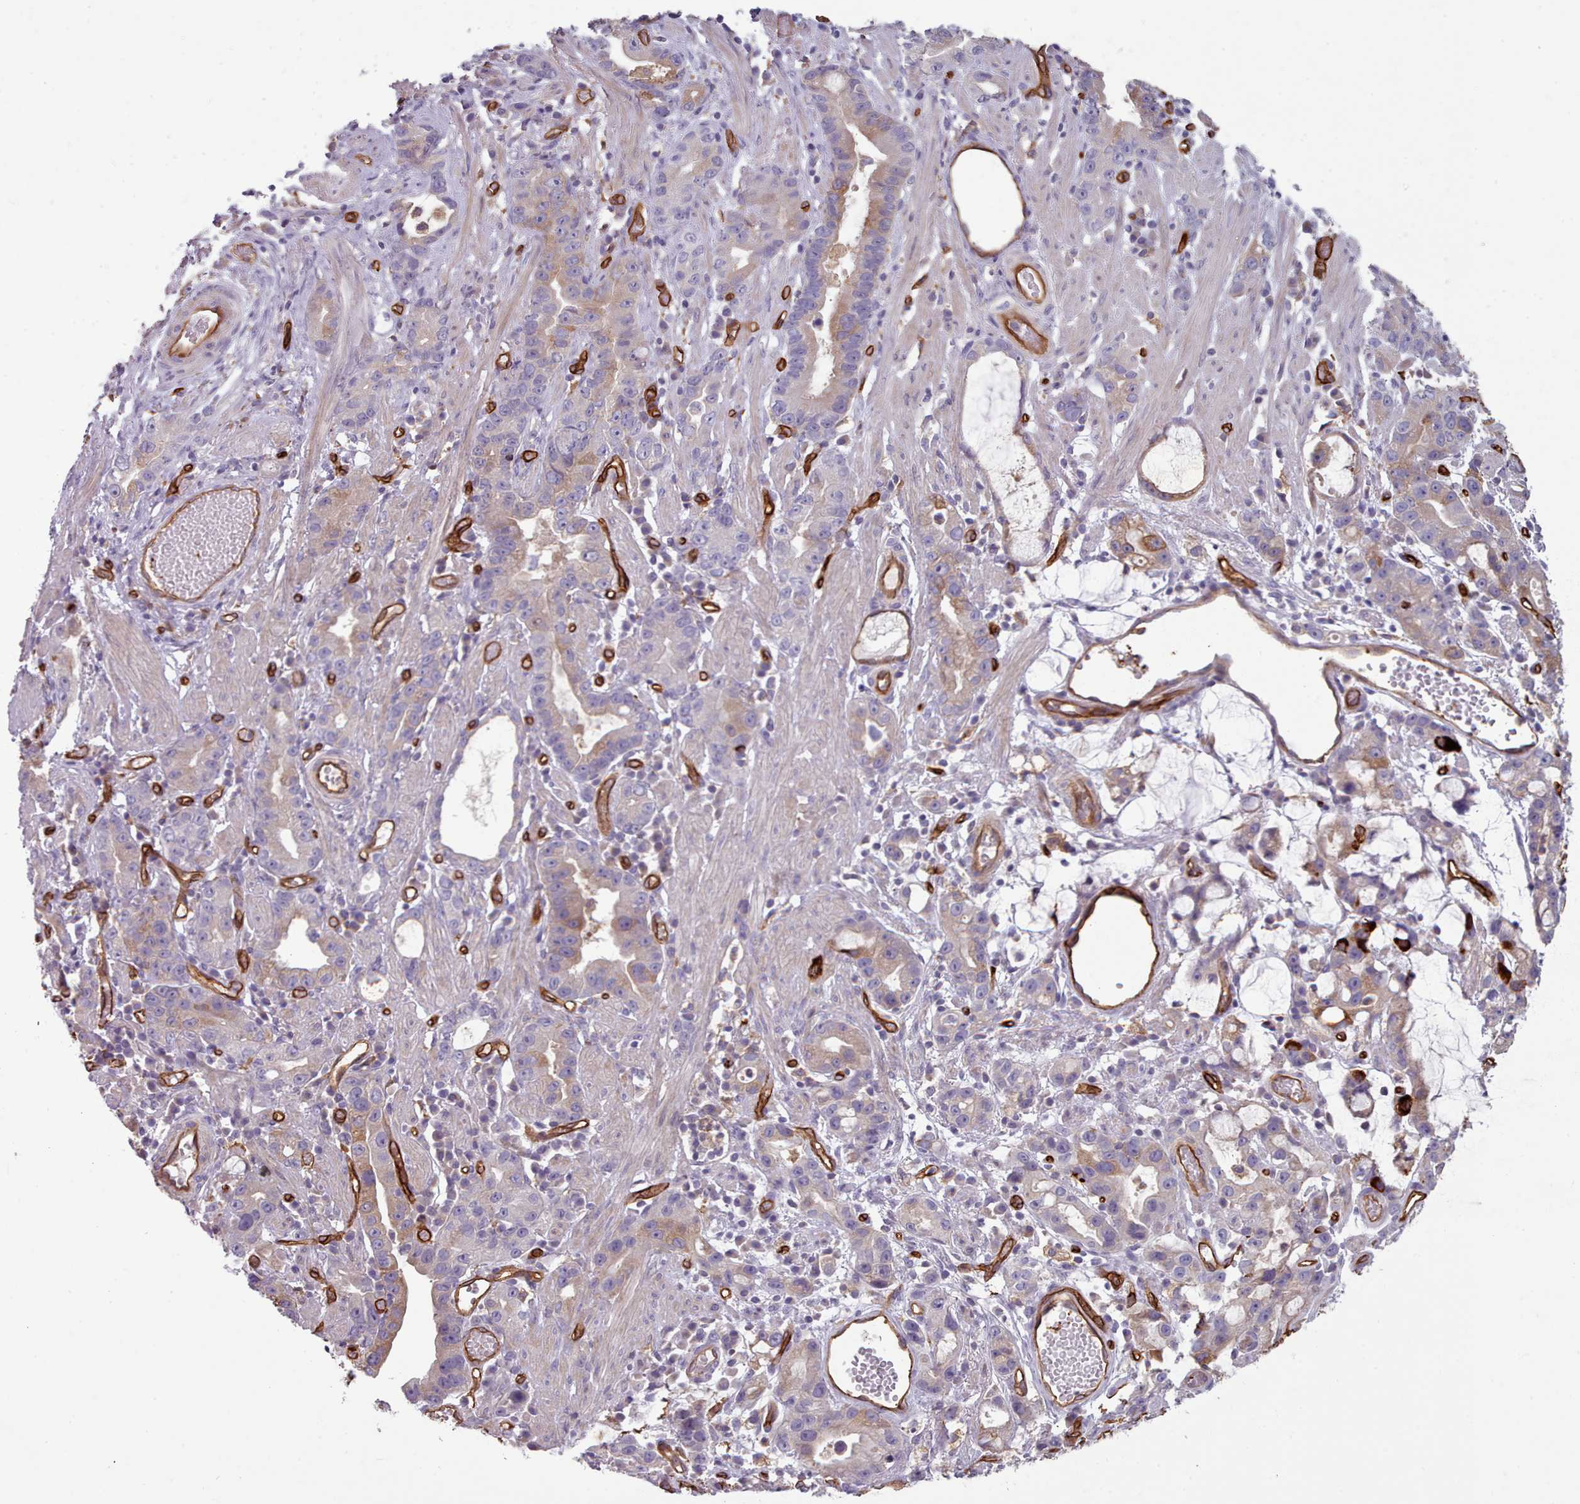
{"staining": {"intensity": "moderate", "quantity": "<25%", "location": "cytoplasmic/membranous"}, "tissue": "stomach cancer", "cell_type": "Tumor cells", "image_type": "cancer", "snomed": [{"axis": "morphology", "description": "Adenocarcinoma, NOS"}, {"axis": "topography", "description": "Stomach"}], "caption": "DAB immunohistochemical staining of human stomach adenocarcinoma reveals moderate cytoplasmic/membranous protein staining in approximately <25% of tumor cells.", "gene": "CD300LF", "patient": {"sex": "male", "age": 55}}